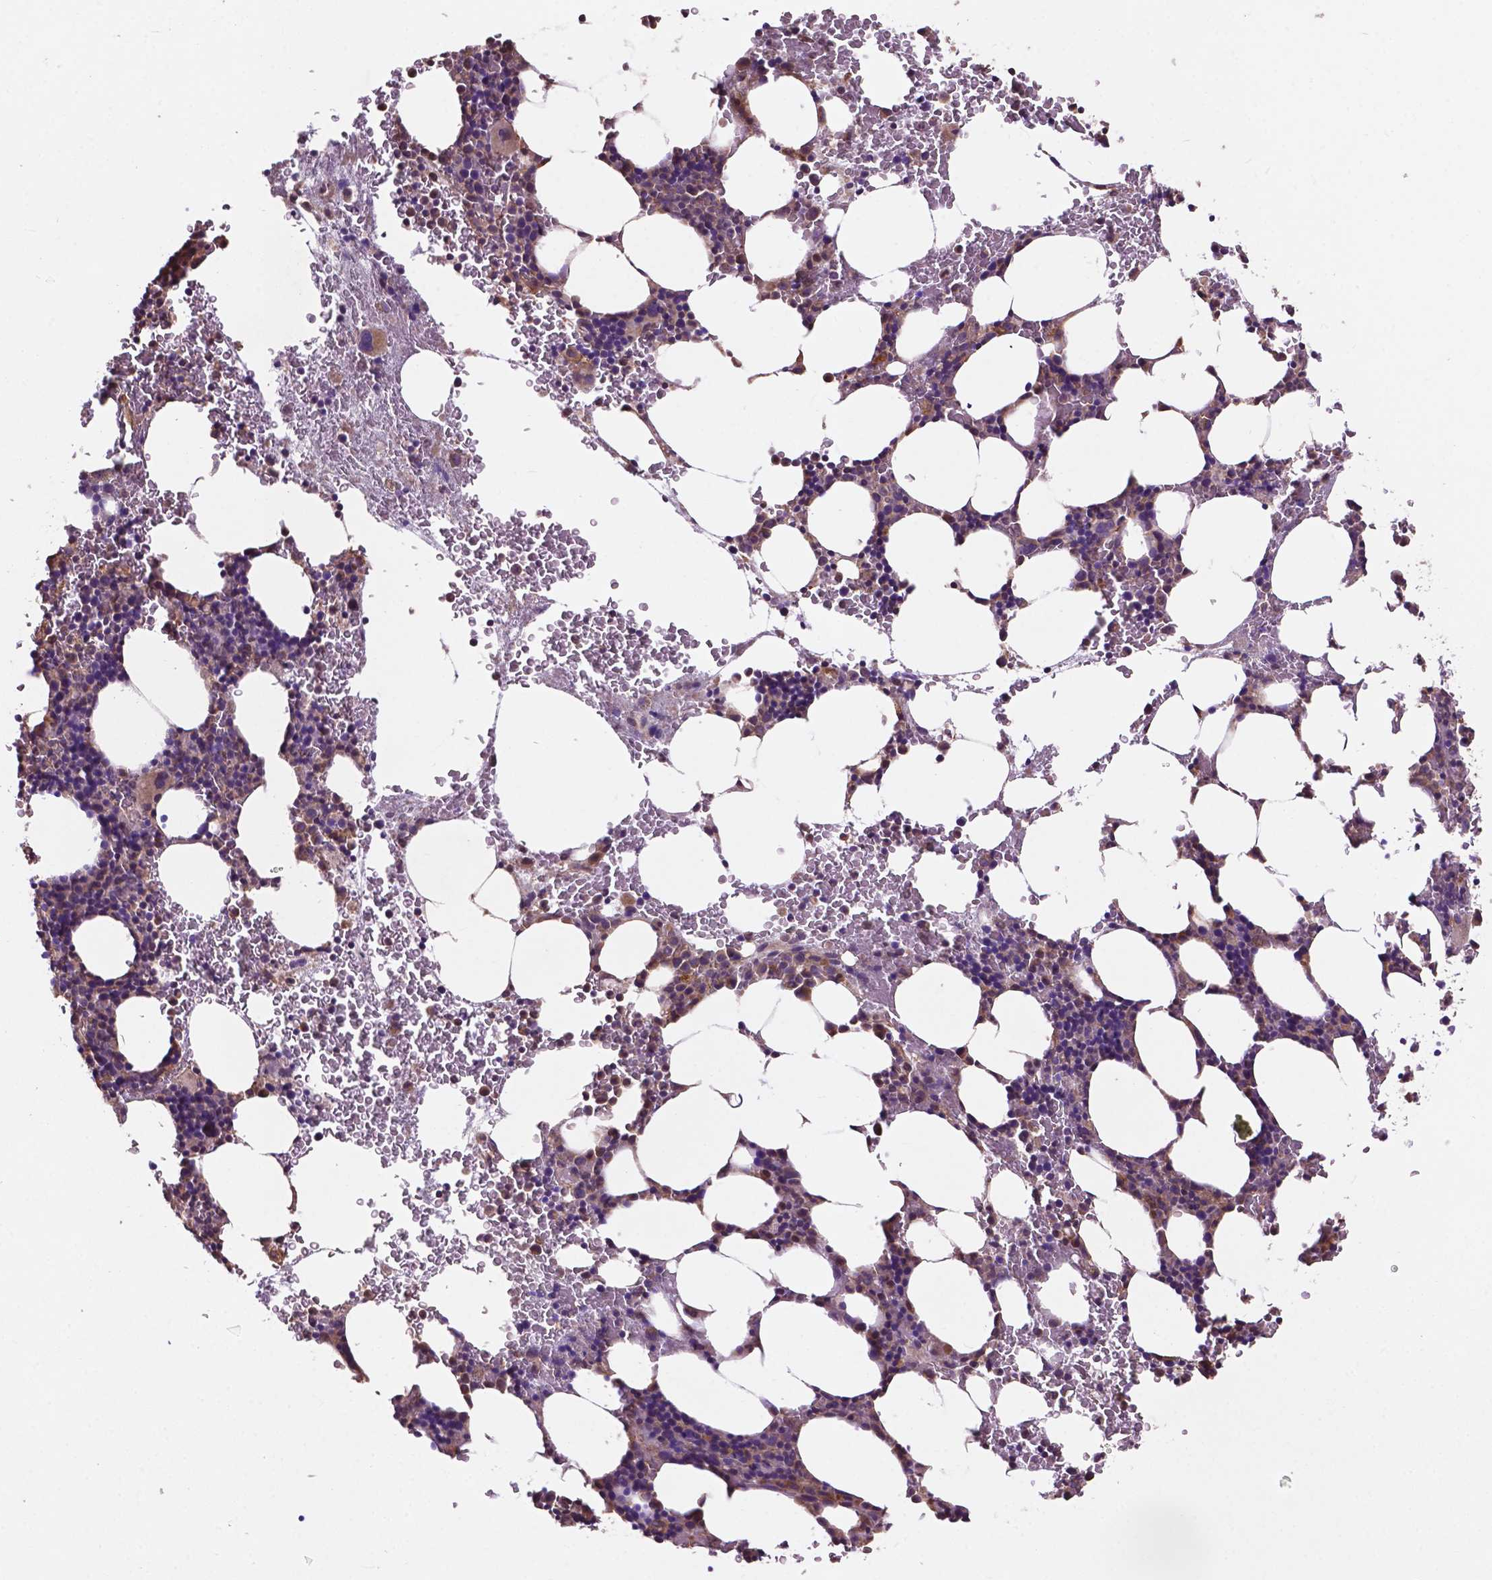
{"staining": {"intensity": "weak", "quantity": "25%-75%", "location": "cytoplasmic/membranous"}, "tissue": "bone marrow", "cell_type": "Hematopoietic cells", "image_type": "normal", "snomed": [{"axis": "morphology", "description": "Normal tissue, NOS"}, {"axis": "topography", "description": "Bone marrow"}], "caption": "Hematopoietic cells reveal weak cytoplasmic/membranous staining in about 25%-75% of cells in unremarkable bone marrow. (Brightfield microscopy of DAB IHC at high magnification).", "gene": "GJA9", "patient": {"sex": "male", "age": 77}}